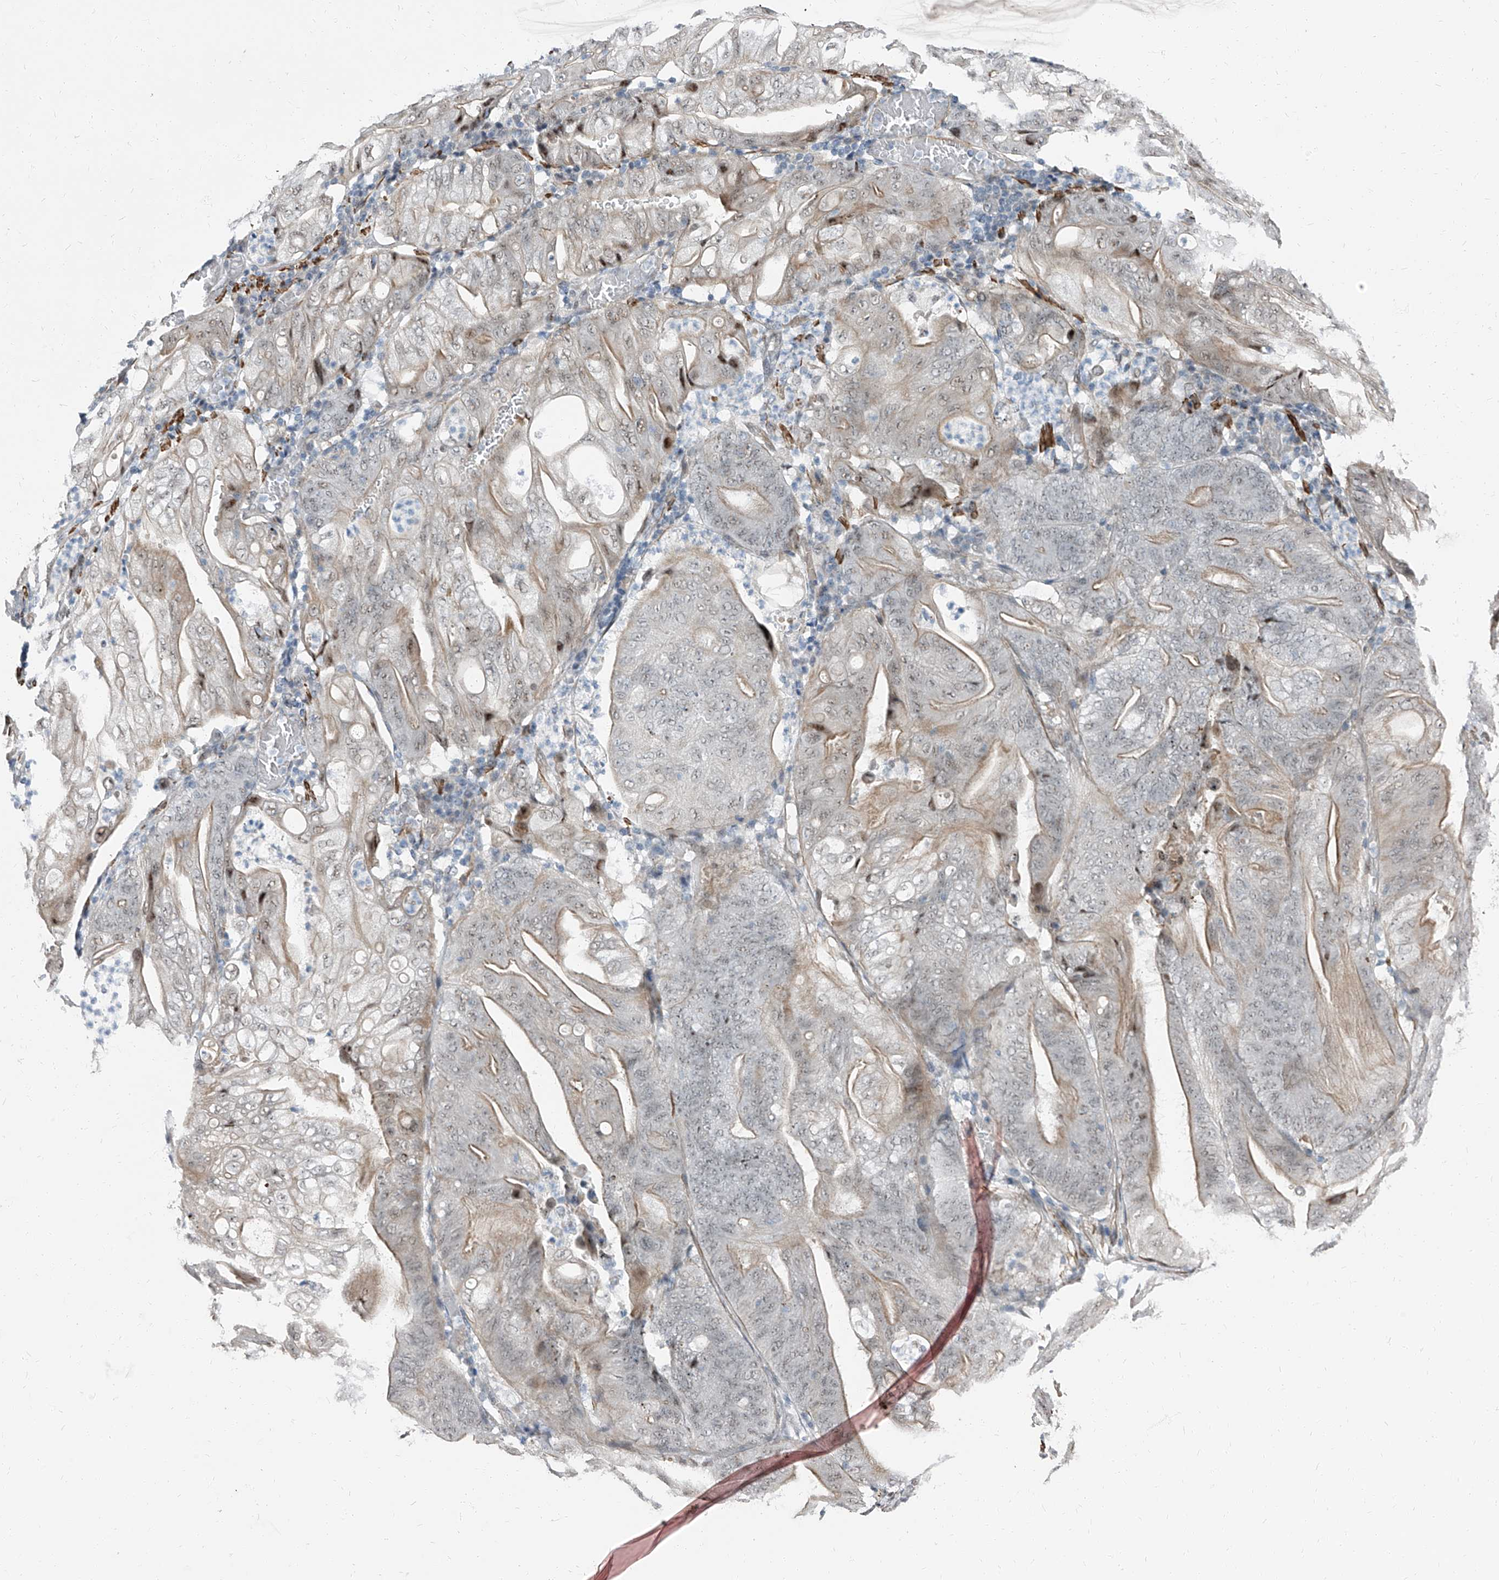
{"staining": {"intensity": "weak", "quantity": "25%-75%", "location": "cytoplasmic/membranous,nuclear"}, "tissue": "stomach cancer", "cell_type": "Tumor cells", "image_type": "cancer", "snomed": [{"axis": "morphology", "description": "Adenocarcinoma, NOS"}, {"axis": "topography", "description": "Stomach"}], "caption": "Immunohistochemical staining of stomach cancer (adenocarcinoma) displays low levels of weak cytoplasmic/membranous and nuclear protein staining in approximately 25%-75% of tumor cells.", "gene": "TXLNB", "patient": {"sex": "female", "age": 73}}